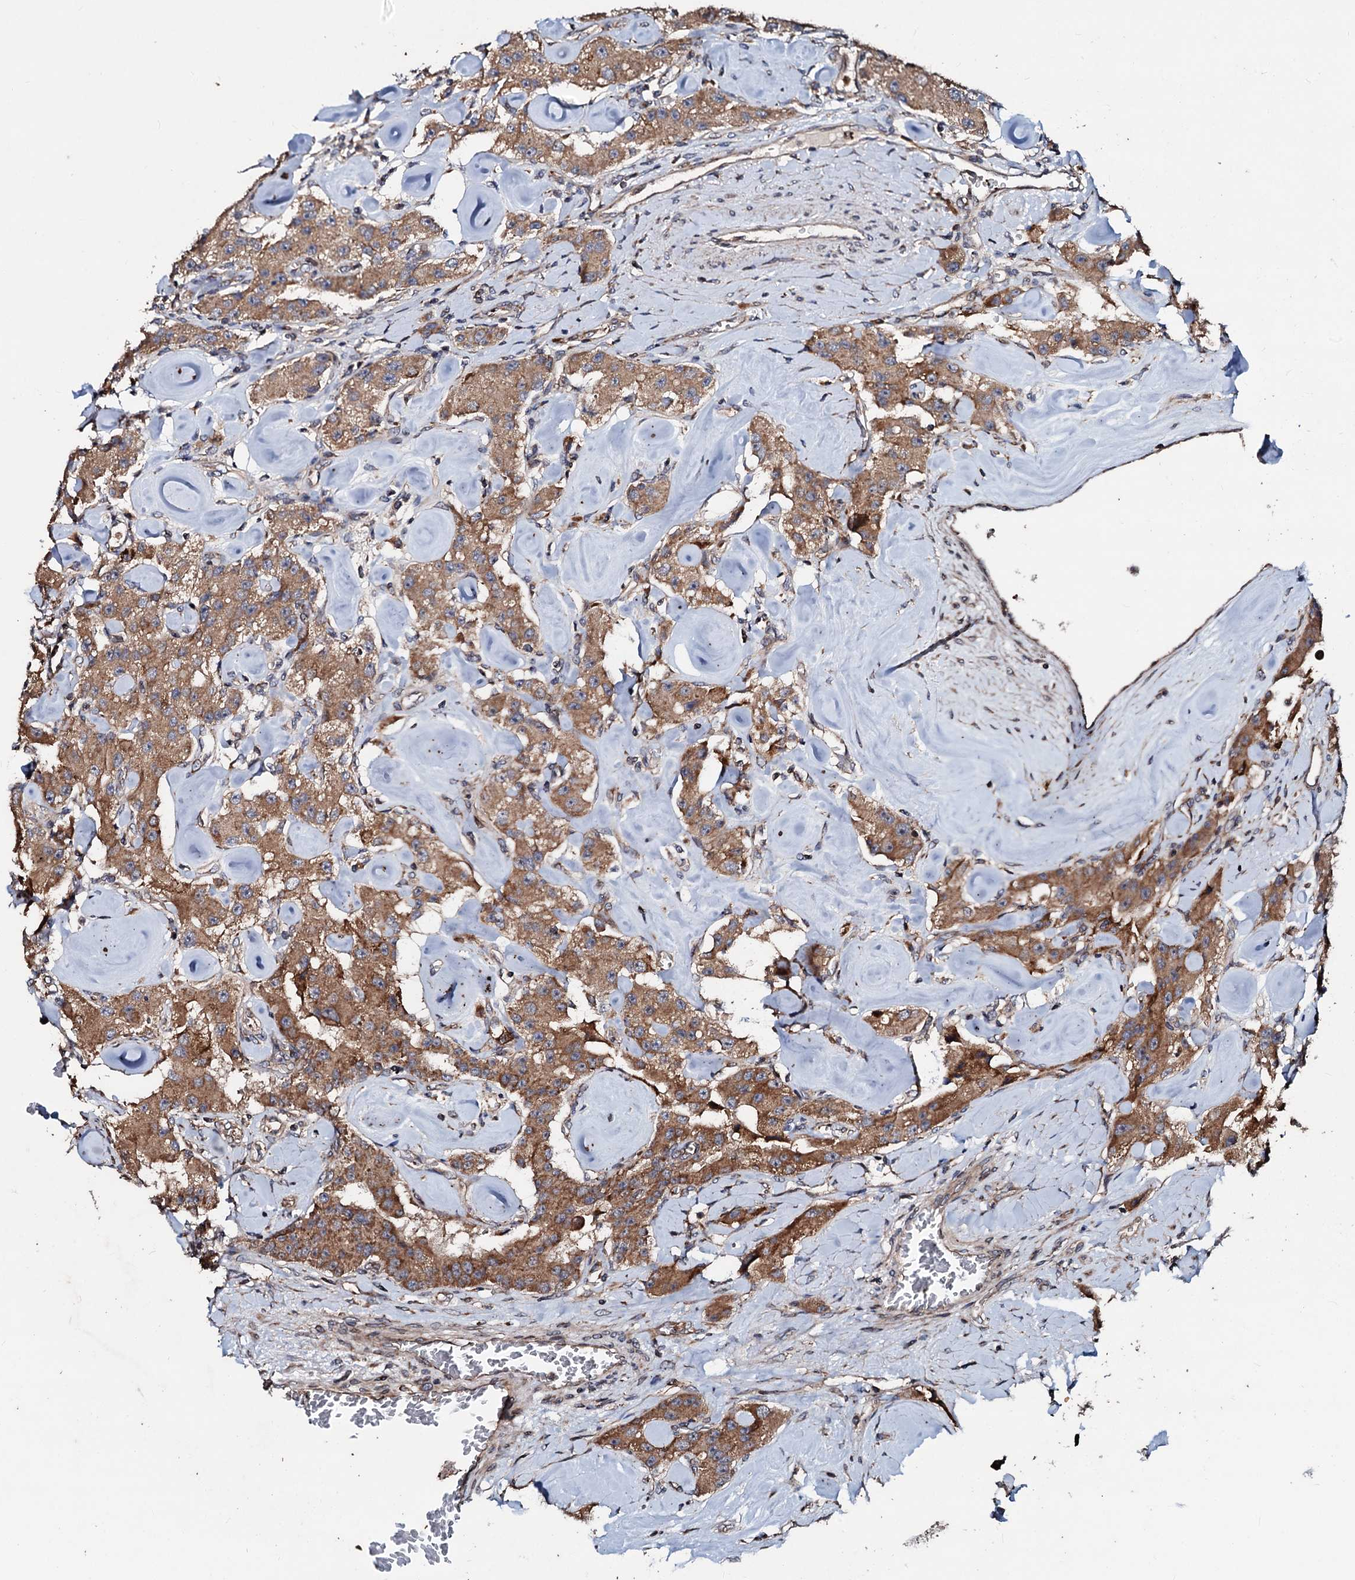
{"staining": {"intensity": "moderate", "quantity": ">75%", "location": "cytoplasmic/membranous"}, "tissue": "carcinoid", "cell_type": "Tumor cells", "image_type": "cancer", "snomed": [{"axis": "morphology", "description": "Carcinoid, malignant, NOS"}, {"axis": "topography", "description": "Pancreas"}], "caption": "Immunohistochemical staining of carcinoid shows moderate cytoplasmic/membranous protein positivity in approximately >75% of tumor cells.", "gene": "SDHAF2", "patient": {"sex": "male", "age": 41}}